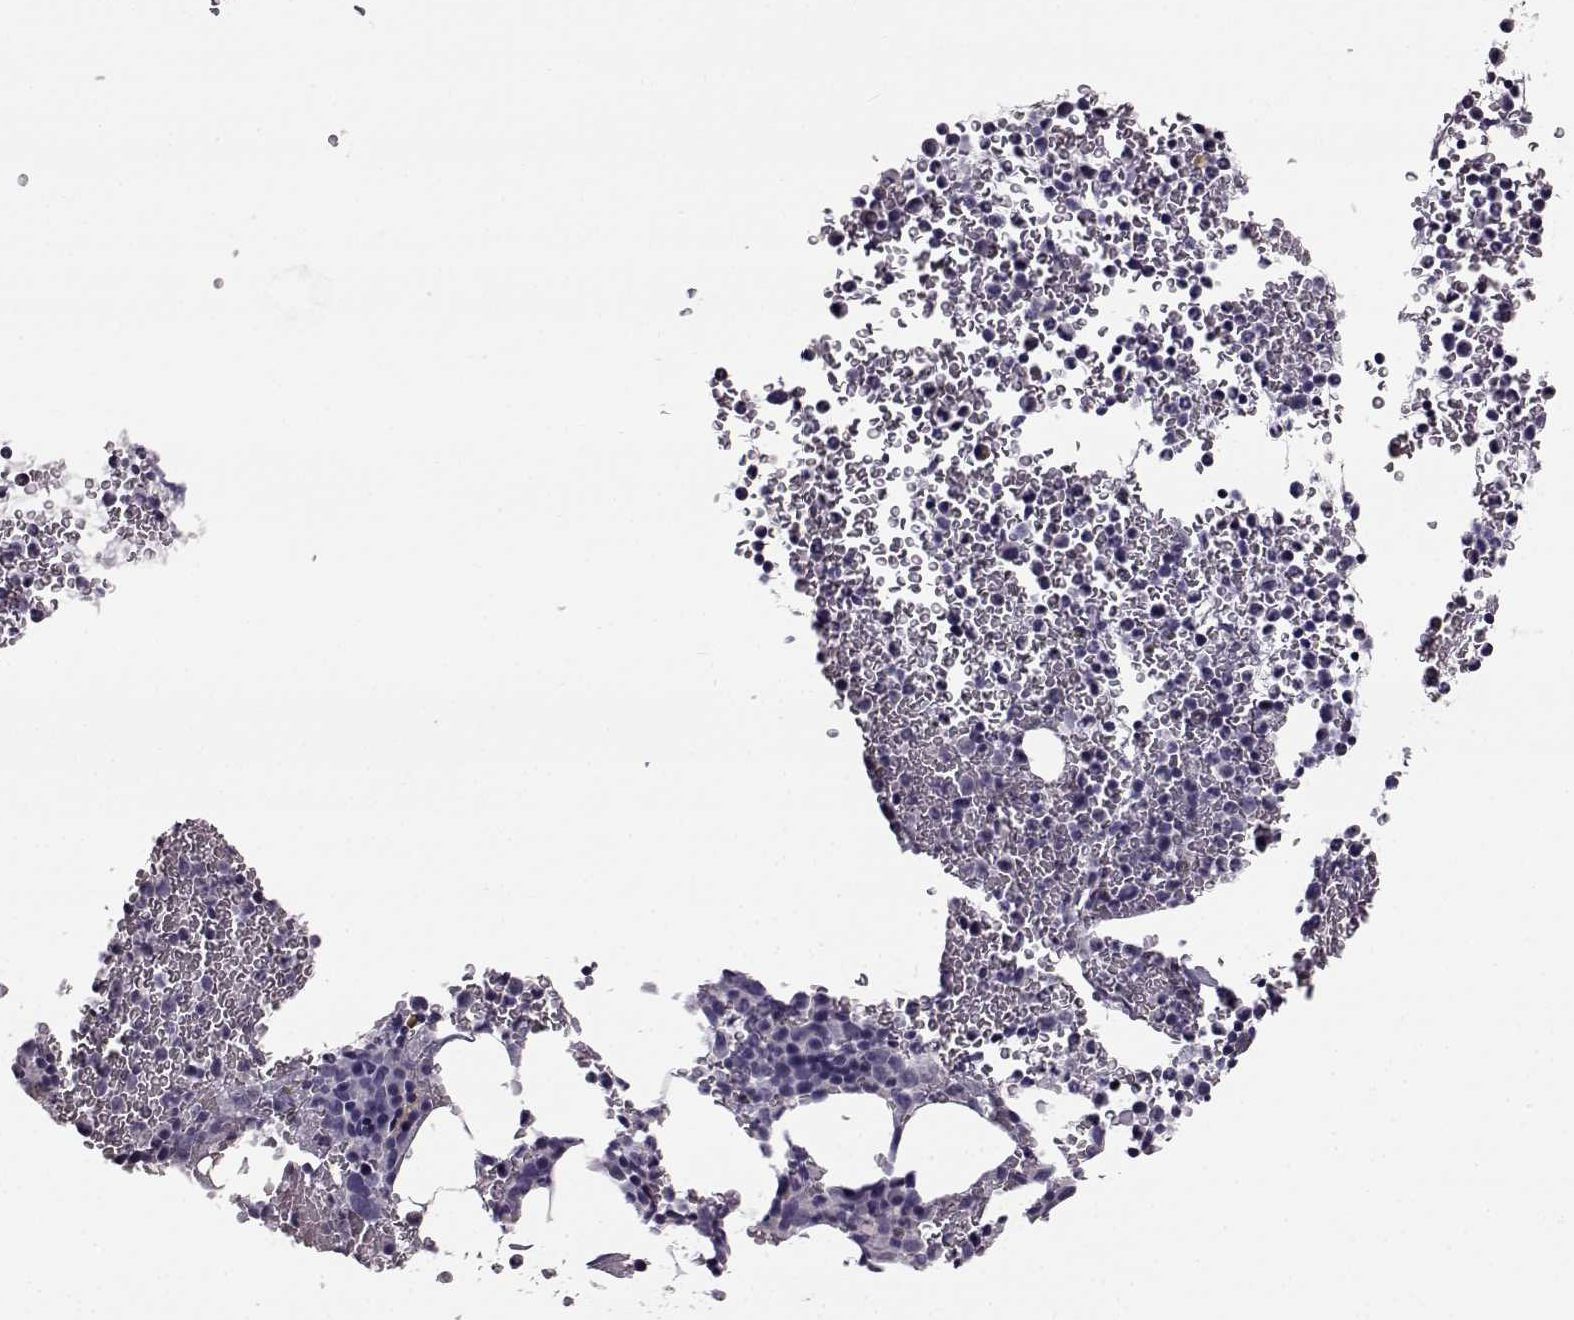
{"staining": {"intensity": "negative", "quantity": "none", "location": "none"}, "tissue": "bone marrow", "cell_type": "Hematopoietic cells", "image_type": "normal", "snomed": [{"axis": "morphology", "description": "Normal tissue, NOS"}, {"axis": "topography", "description": "Bone marrow"}], "caption": "IHC of normal bone marrow demonstrates no positivity in hematopoietic cells. (Immunohistochemistry, brightfield microscopy, high magnification).", "gene": "PRPH2", "patient": {"sex": "female", "age": 56}}